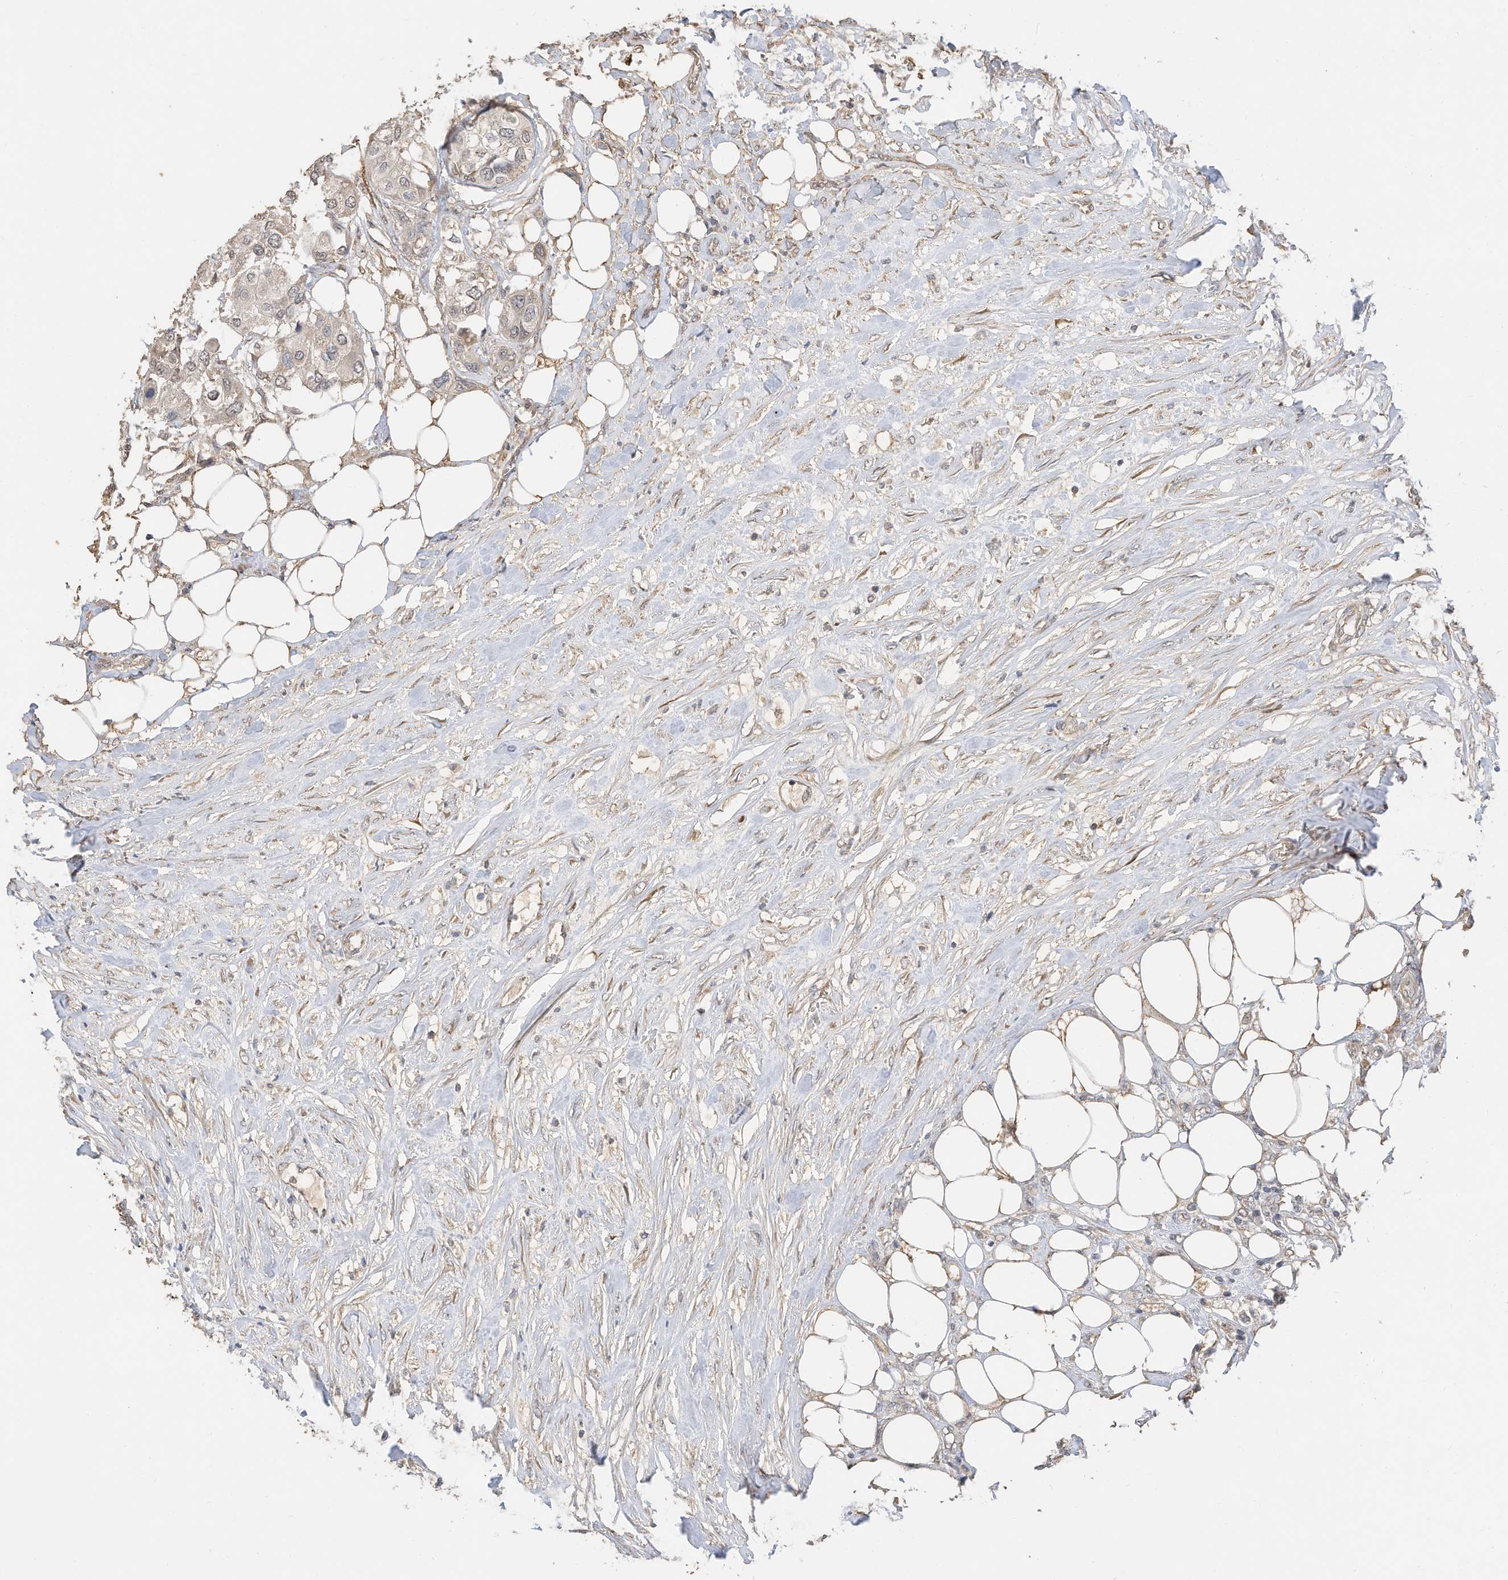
{"staining": {"intensity": "weak", "quantity": "<25%", "location": "cytoplasmic/membranous"}, "tissue": "urothelial cancer", "cell_type": "Tumor cells", "image_type": "cancer", "snomed": [{"axis": "morphology", "description": "Urothelial carcinoma, High grade"}, {"axis": "topography", "description": "Urinary bladder"}], "caption": "Protein analysis of urothelial cancer reveals no significant staining in tumor cells. (Immunohistochemistry, brightfield microscopy, high magnification).", "gene": "CAGE1", "patient": {"sex": "male", "age": 64}}